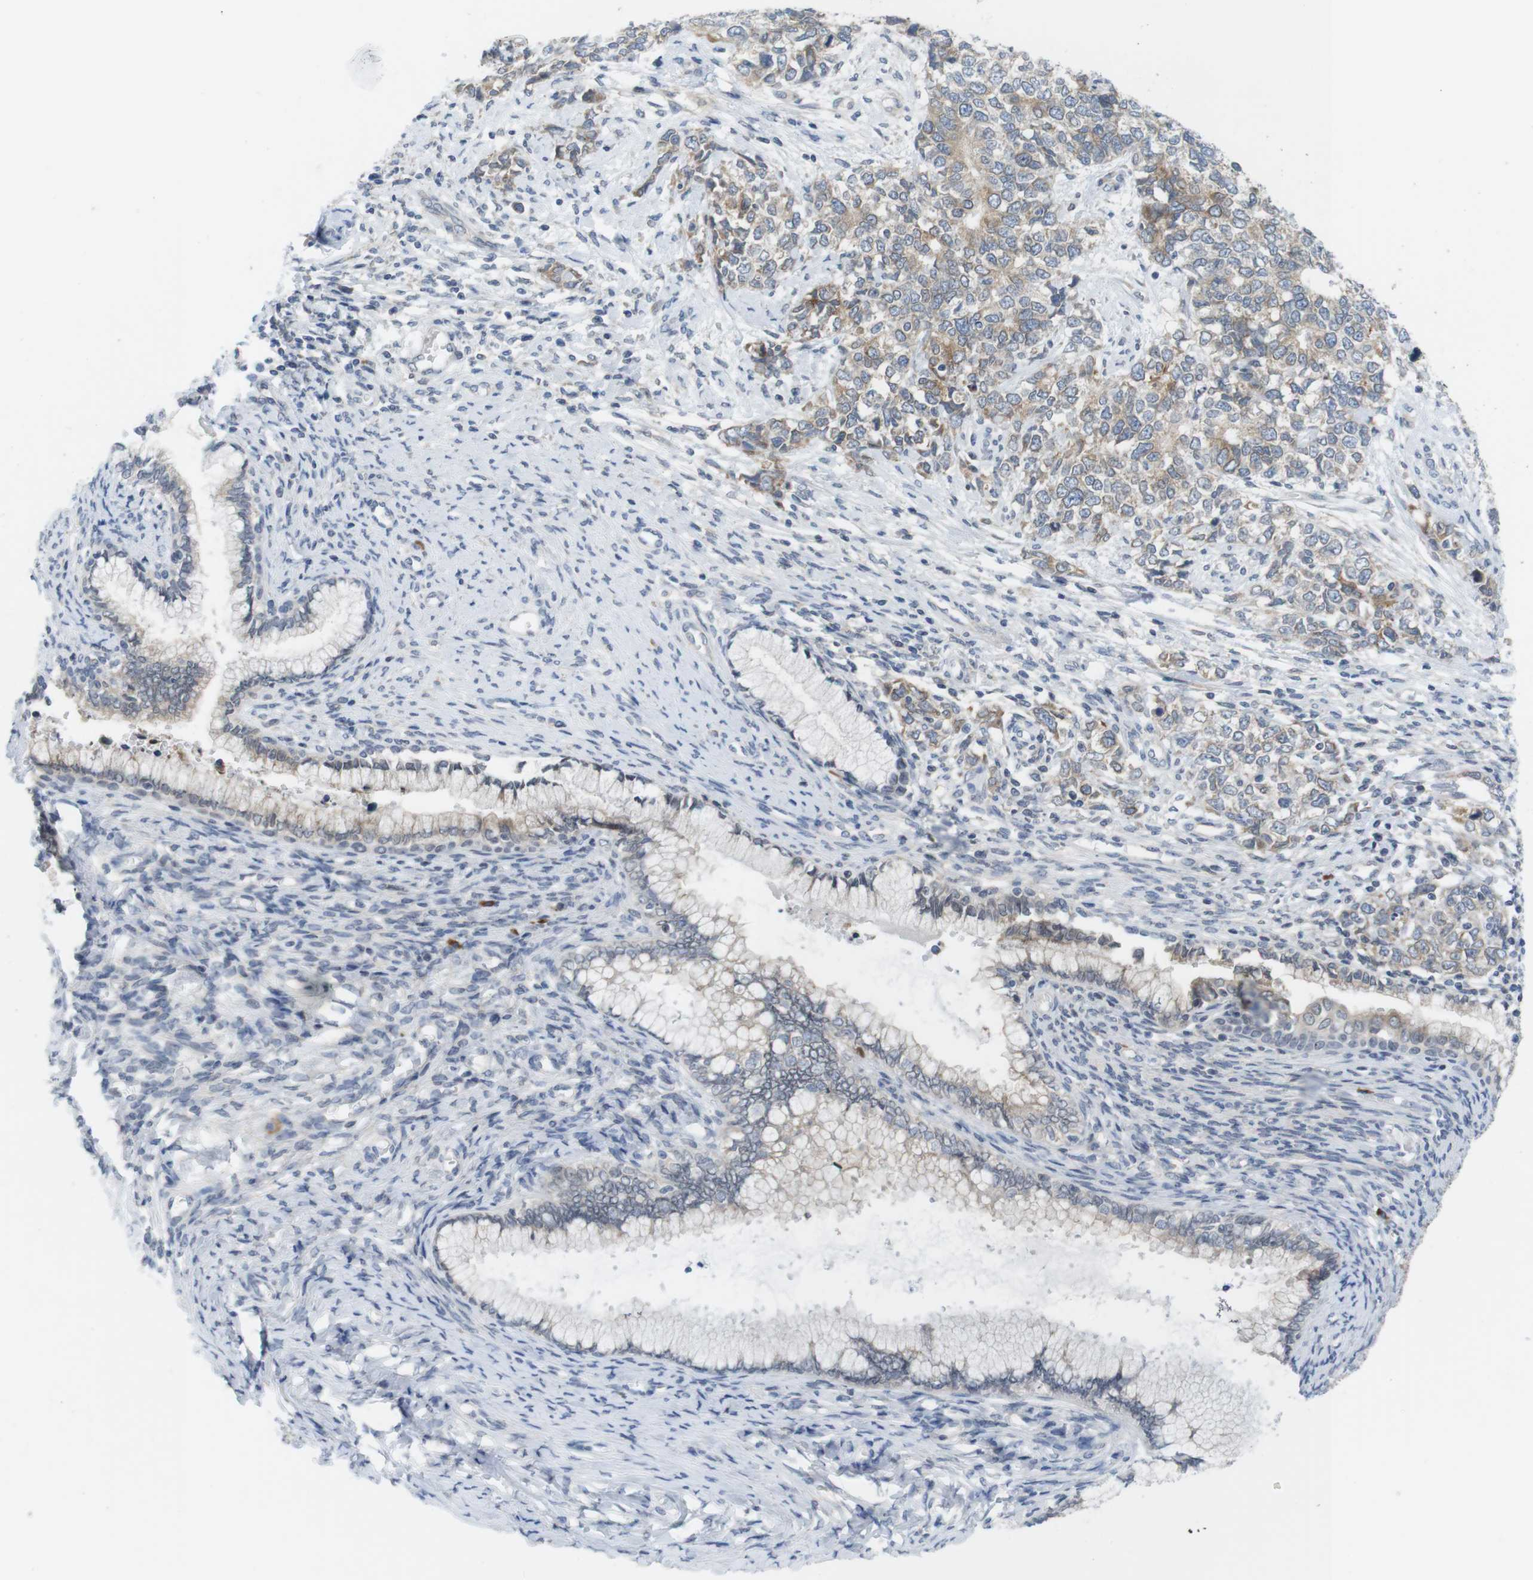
{"staining": {"intensity": "moderate", "quantity": "25%-75%", "location": "cytoplasmic/membranous"}, "tissue": "cervical cancer", "cell_type": "Tumor cells", "image_type": "cancer", "snomed": [{"axis": "morphology", "description": "Squamous cell carcinoma, NOS"}, {"axis": "topography", "description": "Cervix"}], "caption": "The histopathology image reveals staining of cervical squamous cell carcinoma, revealing moderate cytoplasmic/membranous protein positivity (brown color) within tumor cells.", "gene": "ERGIC3", "patient": {"sex": "female", "age": 63}}